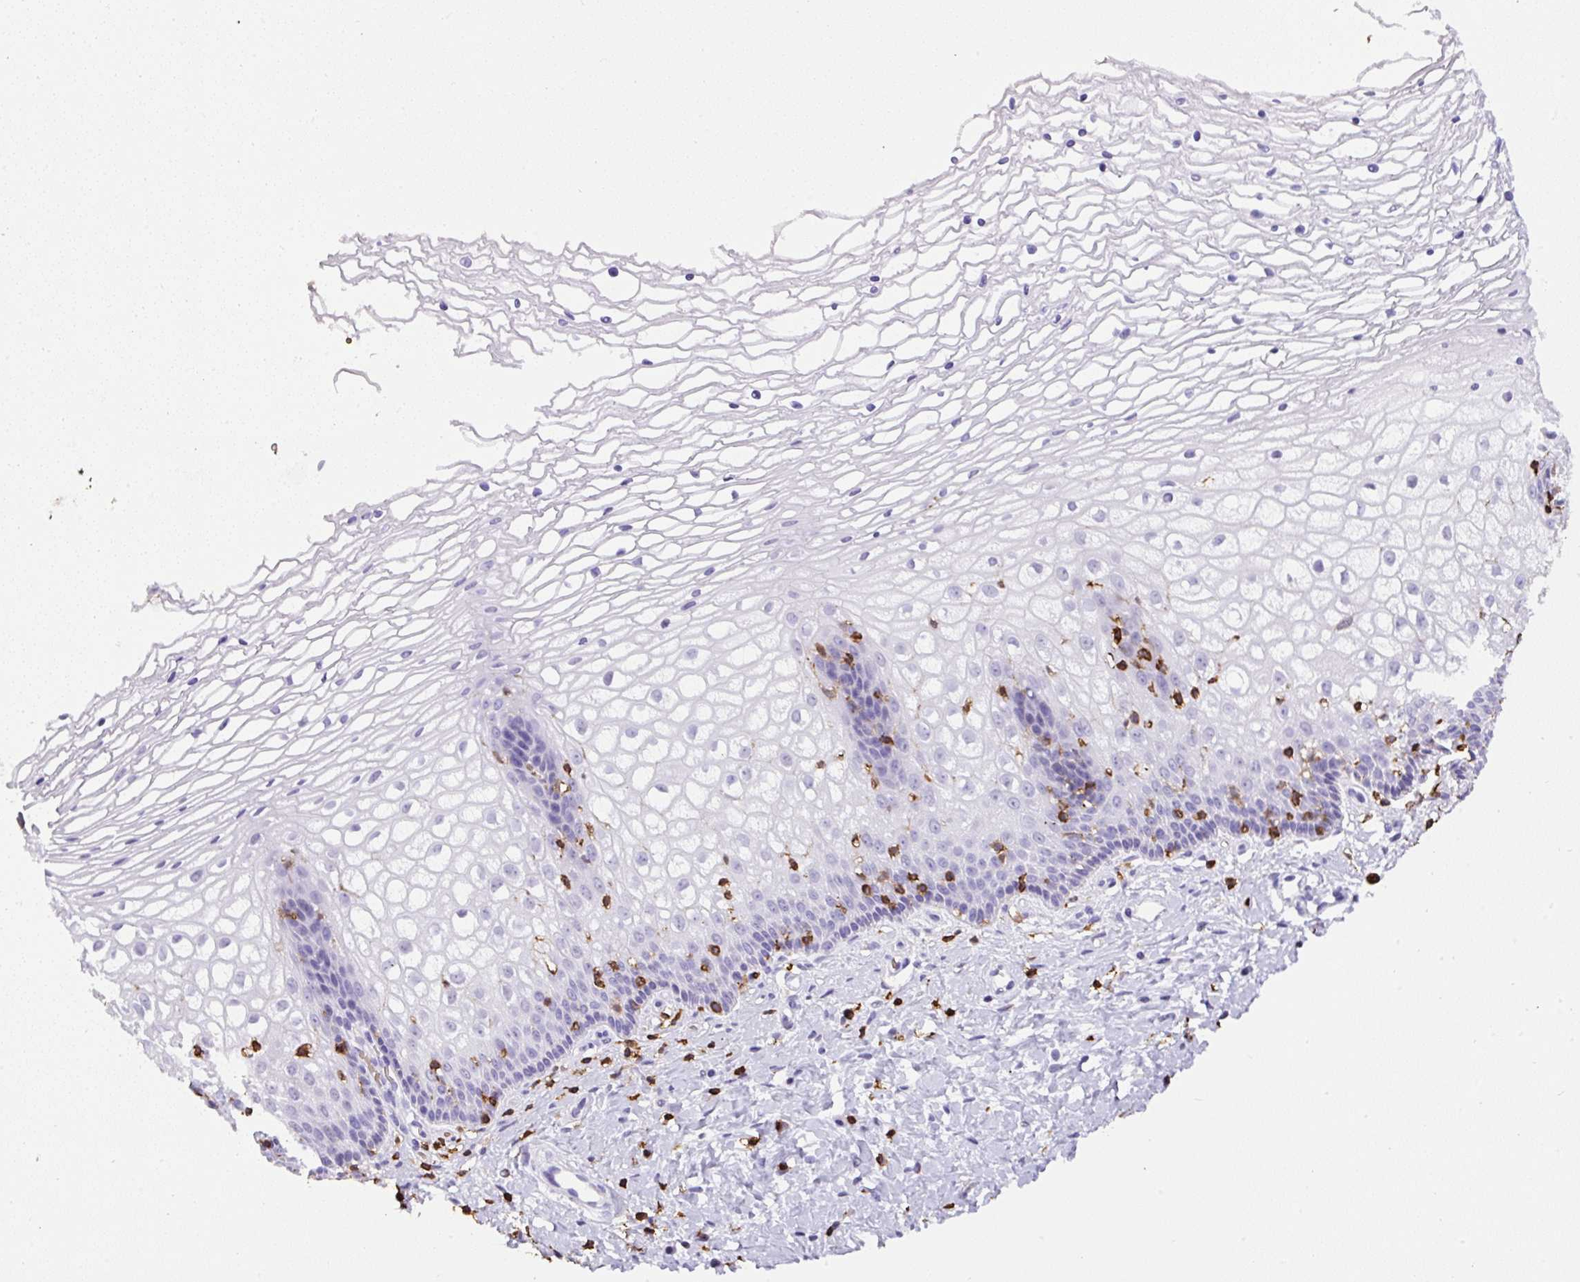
{"staining": {"intensity": "negative", "quantity": "none", "location": "none"}, "tissue": "cervix", "cell_type": "Glandular cells", "image_type": "normal", "snomed": [{"axis": "morphology", "description": "Normal tissue, NOS"}, {"axis": "topography", "description": "Cervix"}], "caption": "A high-resolution image shows immunohistochemistry (IHC) staining of normal cervix, which exhibits no significant staining in glandular cells. (IHC, brightfield microscopy, high magnification).", "gene": "FAM228B", "patient": {"sex": "female", "age": 36}}